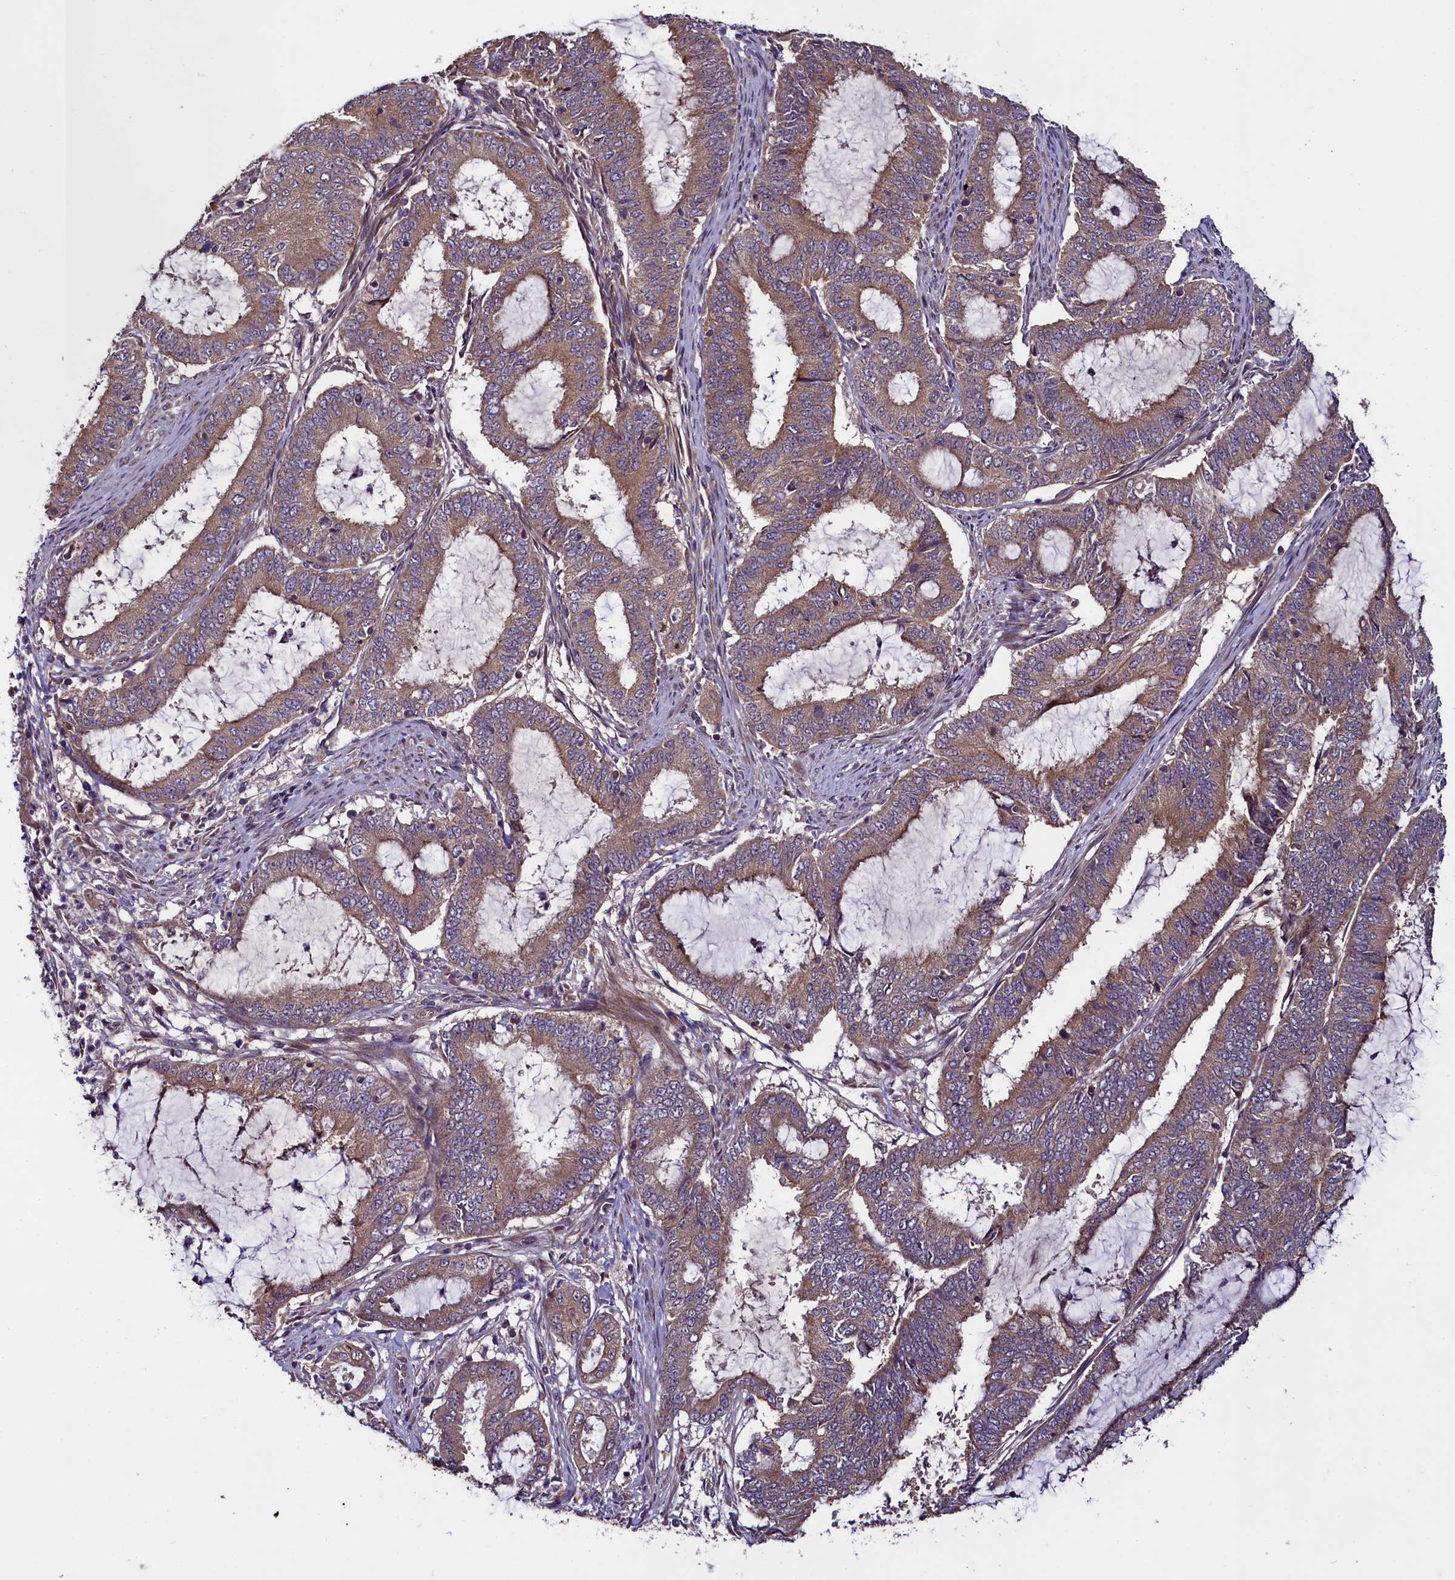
{"staining": {"intensity": "weak", "quantity": ">75%", "location": "cytoplasmic/membranous"}, "tissue": "endometrial cancer", "cell_type": "Tumor cells", "image_type": "cancer", "snomed": [{"axis": "morphology", "description": "Adenocarcinoma, NOS"}, {"axis": "topography", "description": "Endometrium"}], "caption": "Weak cytoplasmic/membranous protein positivity is present in approximately >75% of tumor cells in endometrial adenocarcinoma.", "gene": "RPUSD2", "patient": {"sex": "female", "age": 51}}